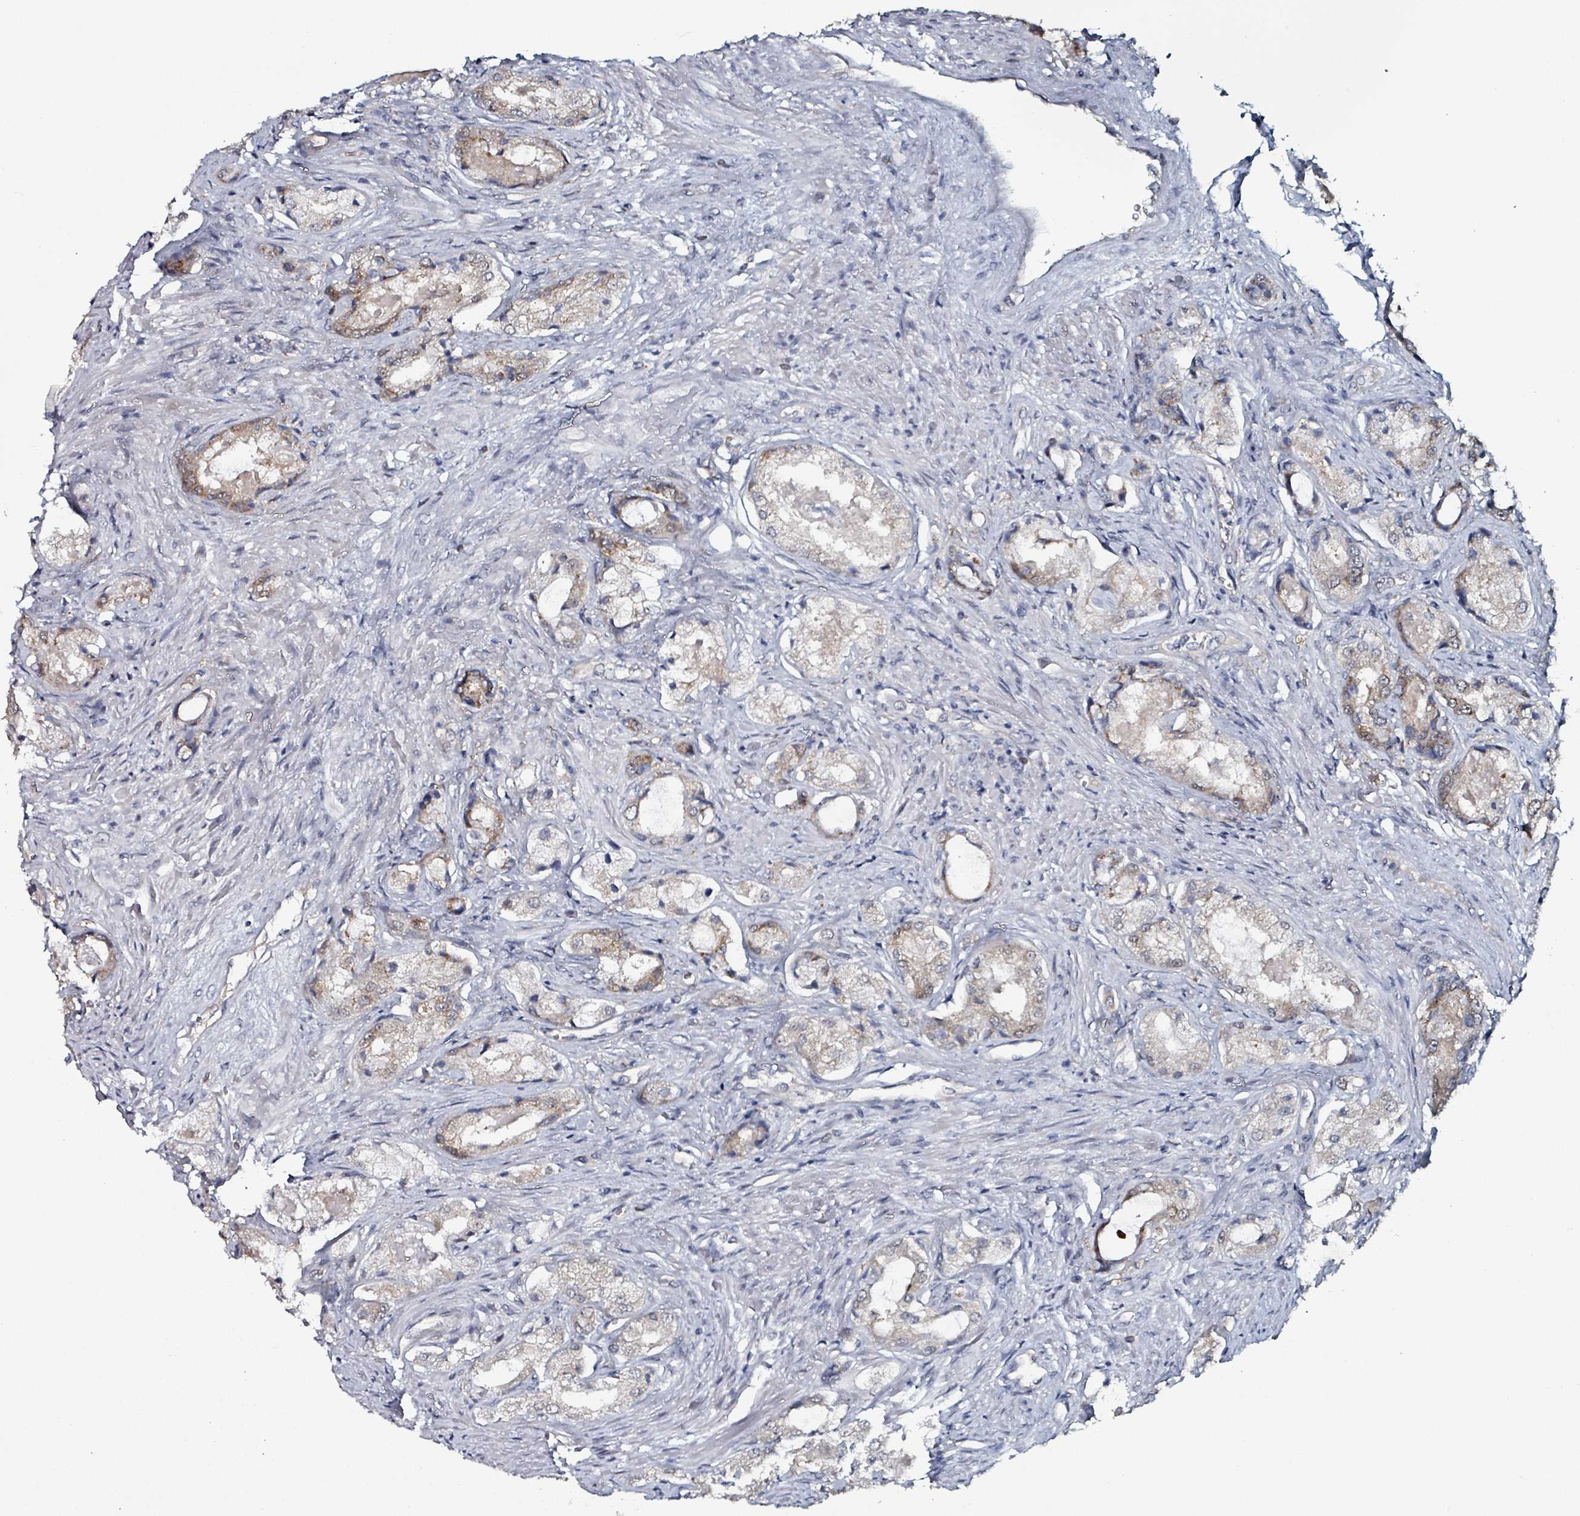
{"staining": {"intensity": "weak", "quantity": "<25%", "location": "cytoplasmic/membranous"}, "tissue": "prostate cancer", "cell_type": "Tumor cells", "image_type": "cancer", "snomed": [{"axis": "morphology", "description": "Adenocarcinoma, Low grade"}, {"axis": "topography", "description": "Prostate"}], "caption": "Prostate cancer (adenocarcinoma (low-grade)) was stained to show a protein in brown. There is no significant positivity in tumor cells.", "gene": "B3GAT3", "patient": {"sex": "male", "age": 68}}